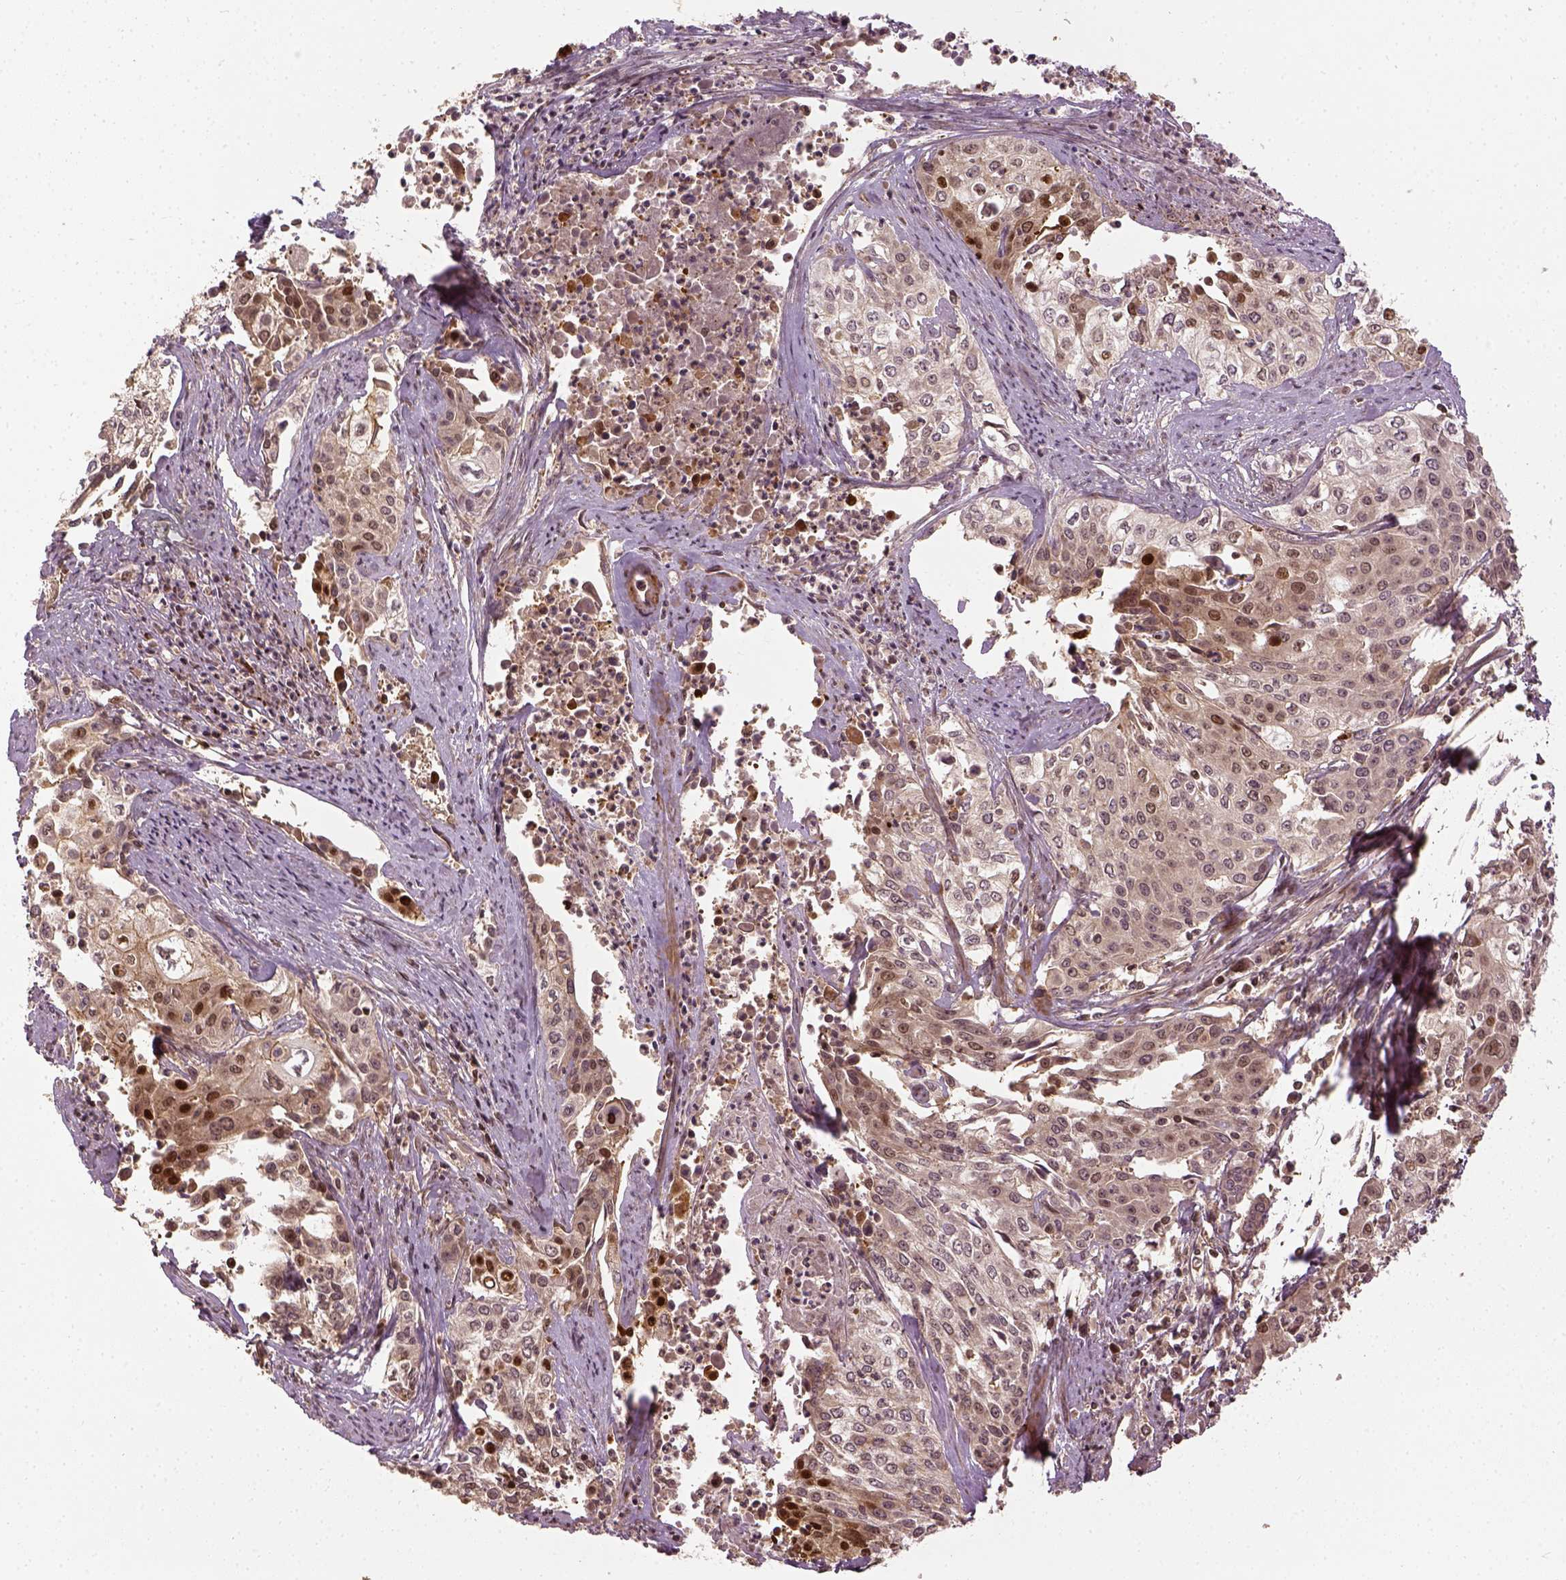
{"staining": {"intensity": "moderate", "quantity": "25%-75%", "location": "cytoplasmic/membranous,nuclear"}, "tissue": "cervical cancer", "cell_type": "Tumor cells", "image_type": "cancer", "snomed": [{"axis": "morphology", "description": "Squamous cell carcinoma, NOS"}, {"axis": "topography", "description": "Cervix"}], "caption": "Immunohistochemical staining of cervical cancer (squamous cell carcinoma) displays moderate cytoplasmic/membranous and nuclear protein expression in about 25%-75% of tumor cells. The staining was performed using DAB, with brown indicating positive protein expression. Nuclei are stained blue with hematoxylin.", "gene": "VEGFA", "patient": {"sex": "female", "age": 39}}